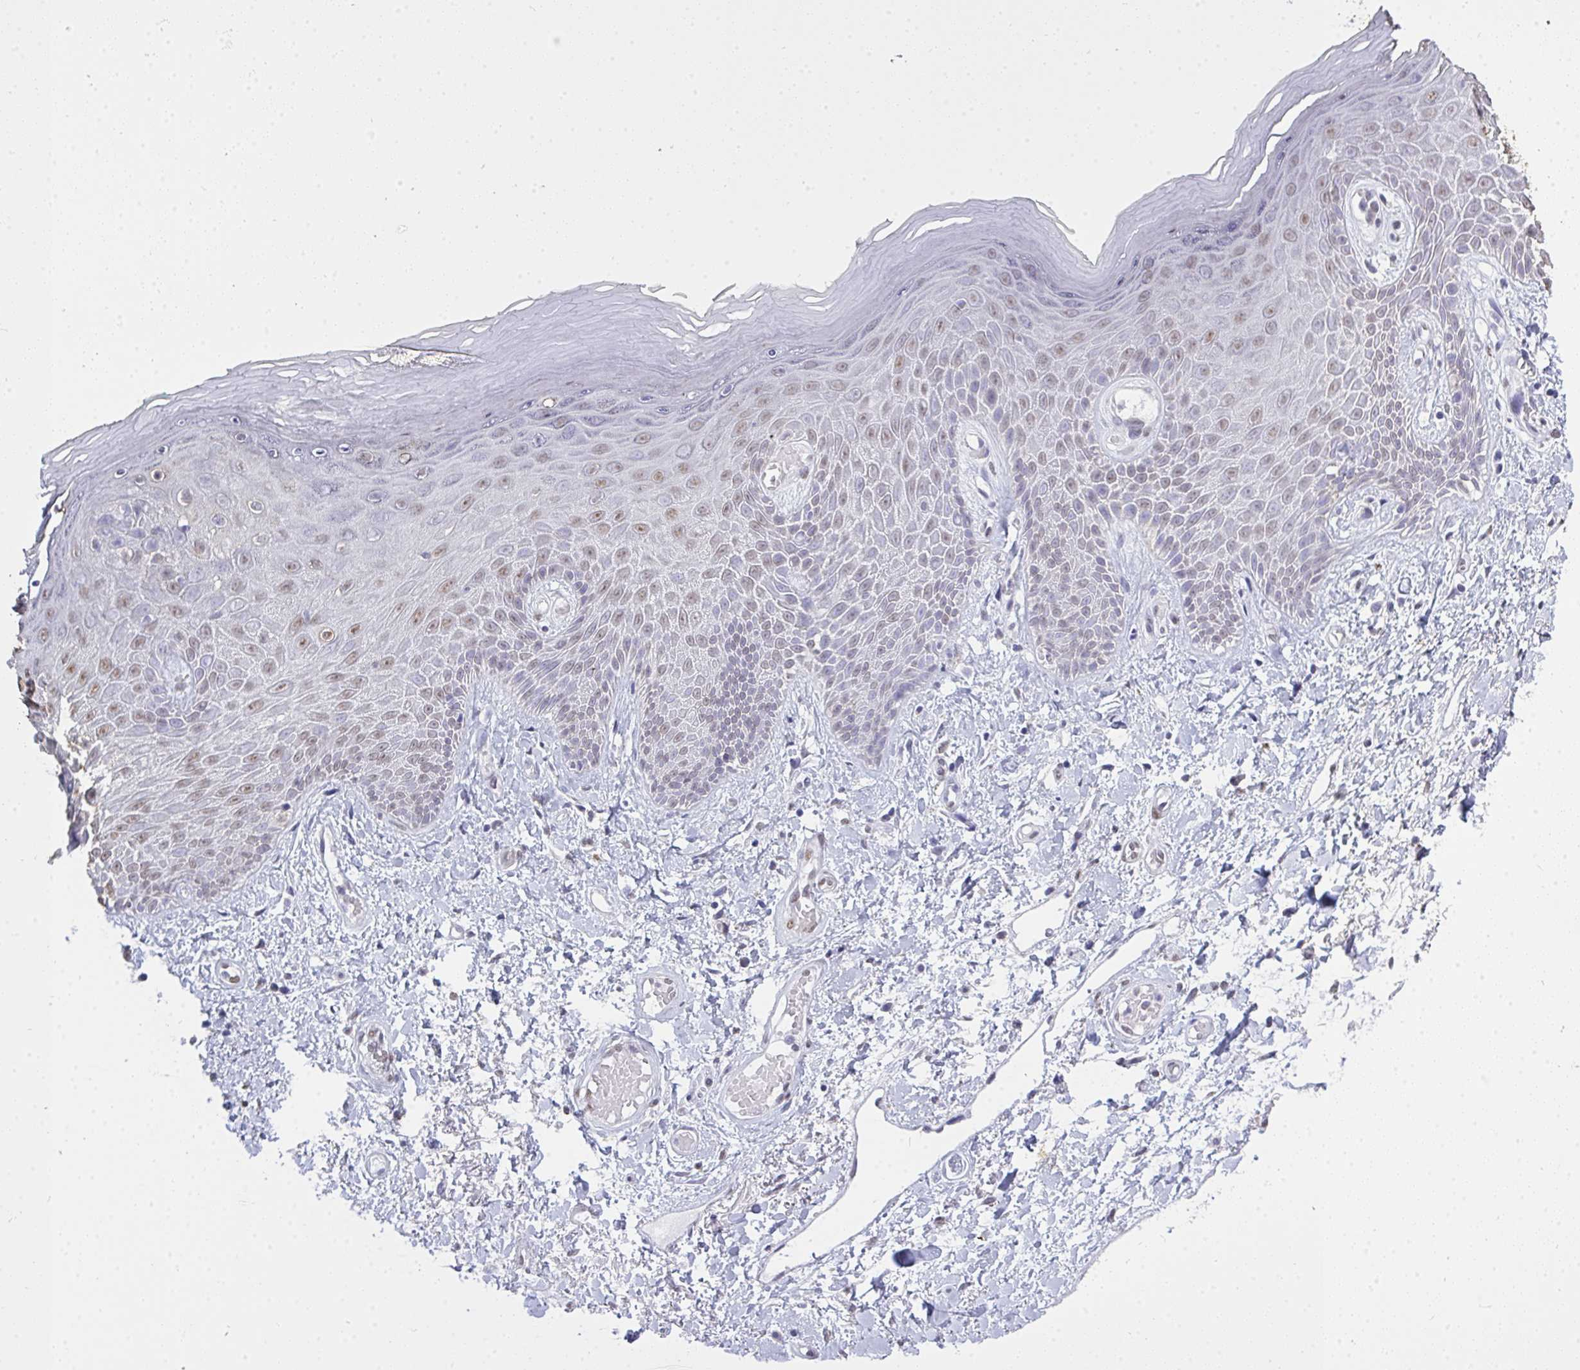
{"staining": {"intensity": "moderate", "quantity": "25%-75%", "location": "nuclear"}, "tissue": "skin", "cell_type": "Epidermal cells", "image_type": "normal", "snomed": [{"axis": "morphology", "description": "Normal tissue, NOS"}, {"axis": "topography", "description": "Anal"}, {"axis": "topography", "description": "Peripheral nerve tissue"}], "caption": "This is a histology image of IHC staining of benign skin, which shows moderate positivity in the nuclear of epidermal cells.", "gene": "SEMA6B", "patient": {"sex": "male", "age": 78}}